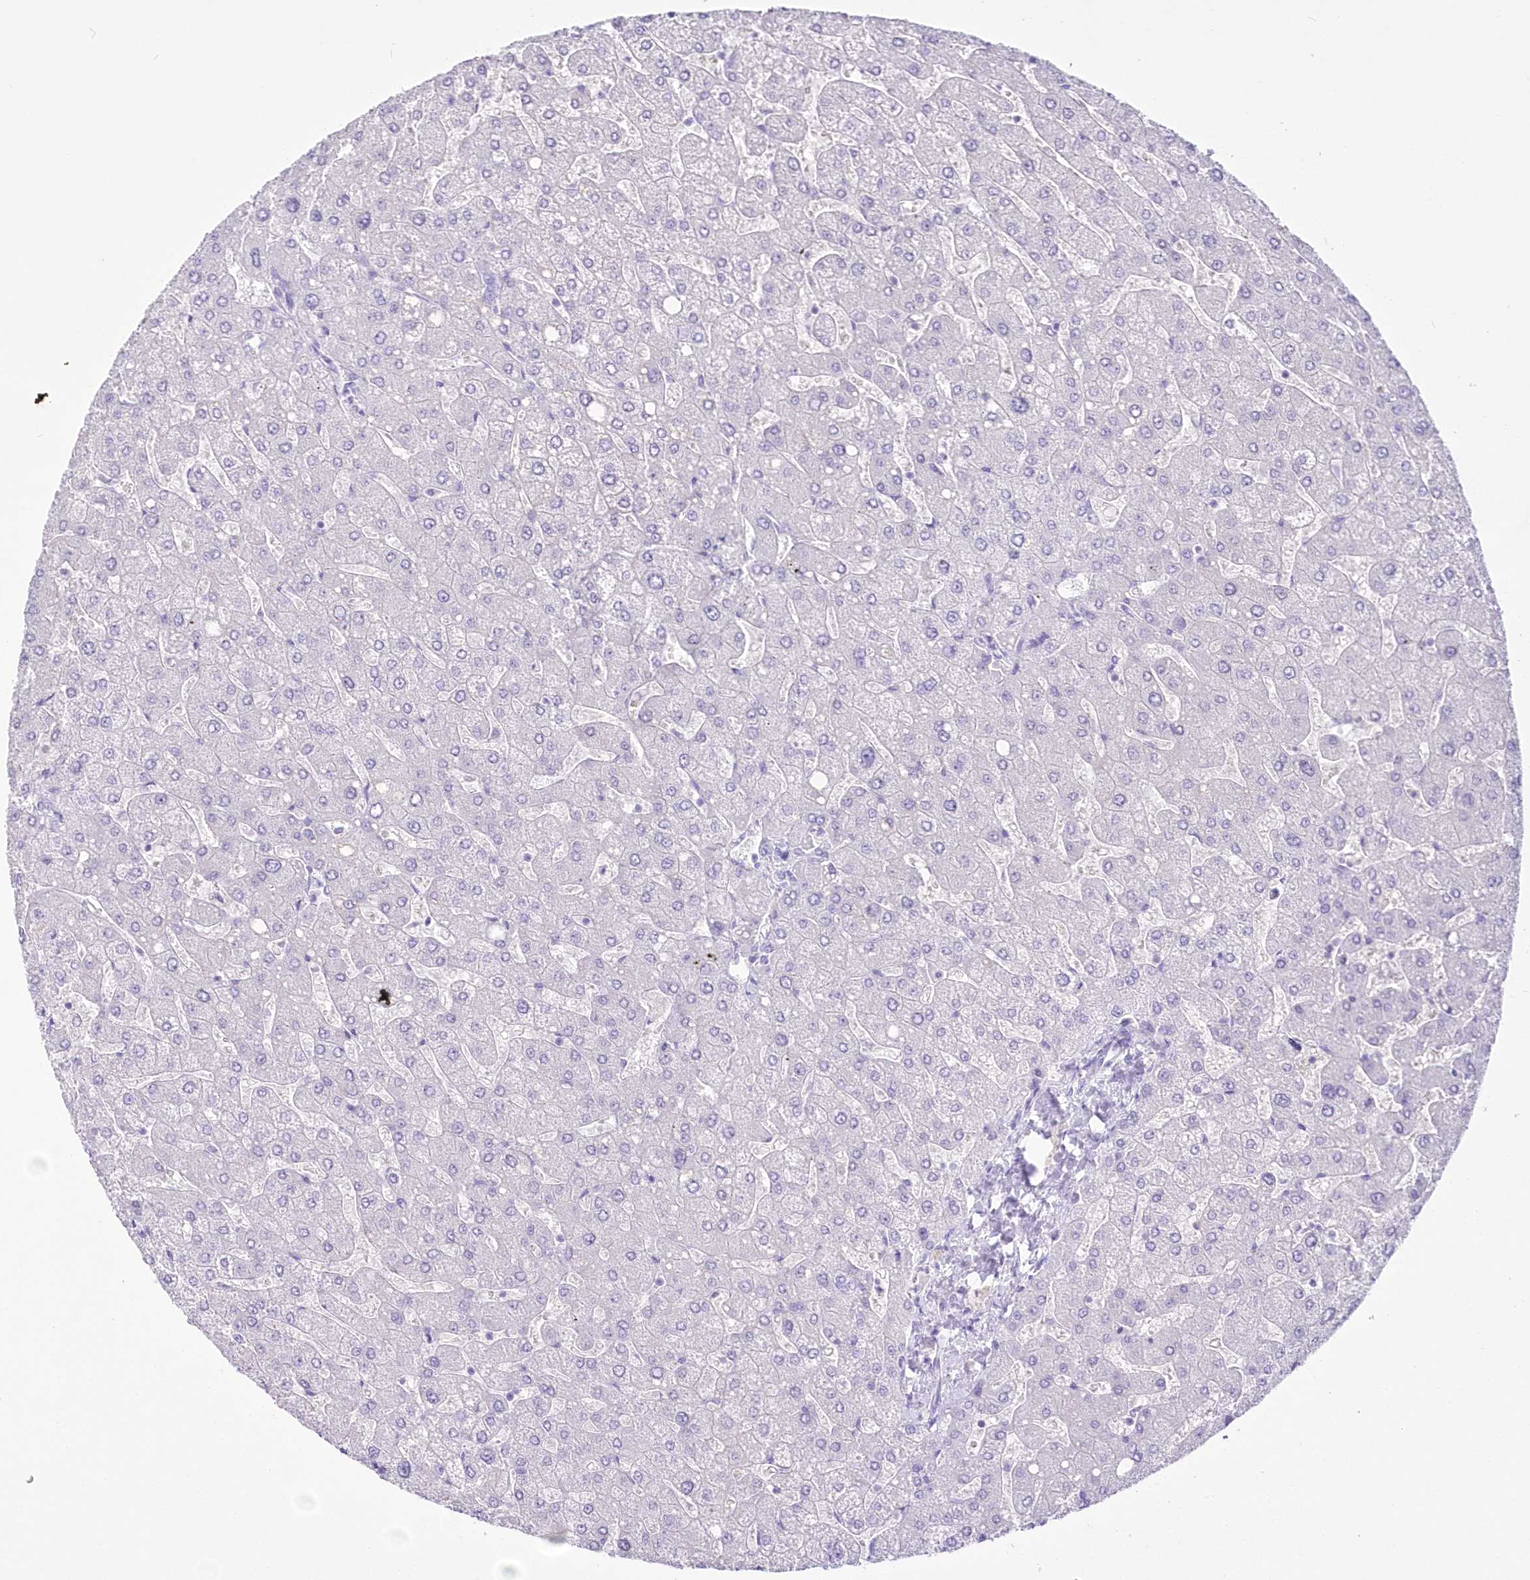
{"staining": {"intensity": "negative", "quantity": "none", "location": "none"}, "tissue": "liver", "cell_type": "Cholangiocytes", "image_type": "normal", "snomed": [{"axis": "morphology", "description": "Normal tissue, NOS"}, {"axis": "topography", "description": "Liver"}], "caption": "Immunohistochemistry (IHC) micrograph of benign liver: liver stained with DAB (3,3'-diaminobenzidine) demonstrates no significant protein expression in cholangiocytes.", "gene": "UBA6", "patient": {"sex": "male", "age": 55}}